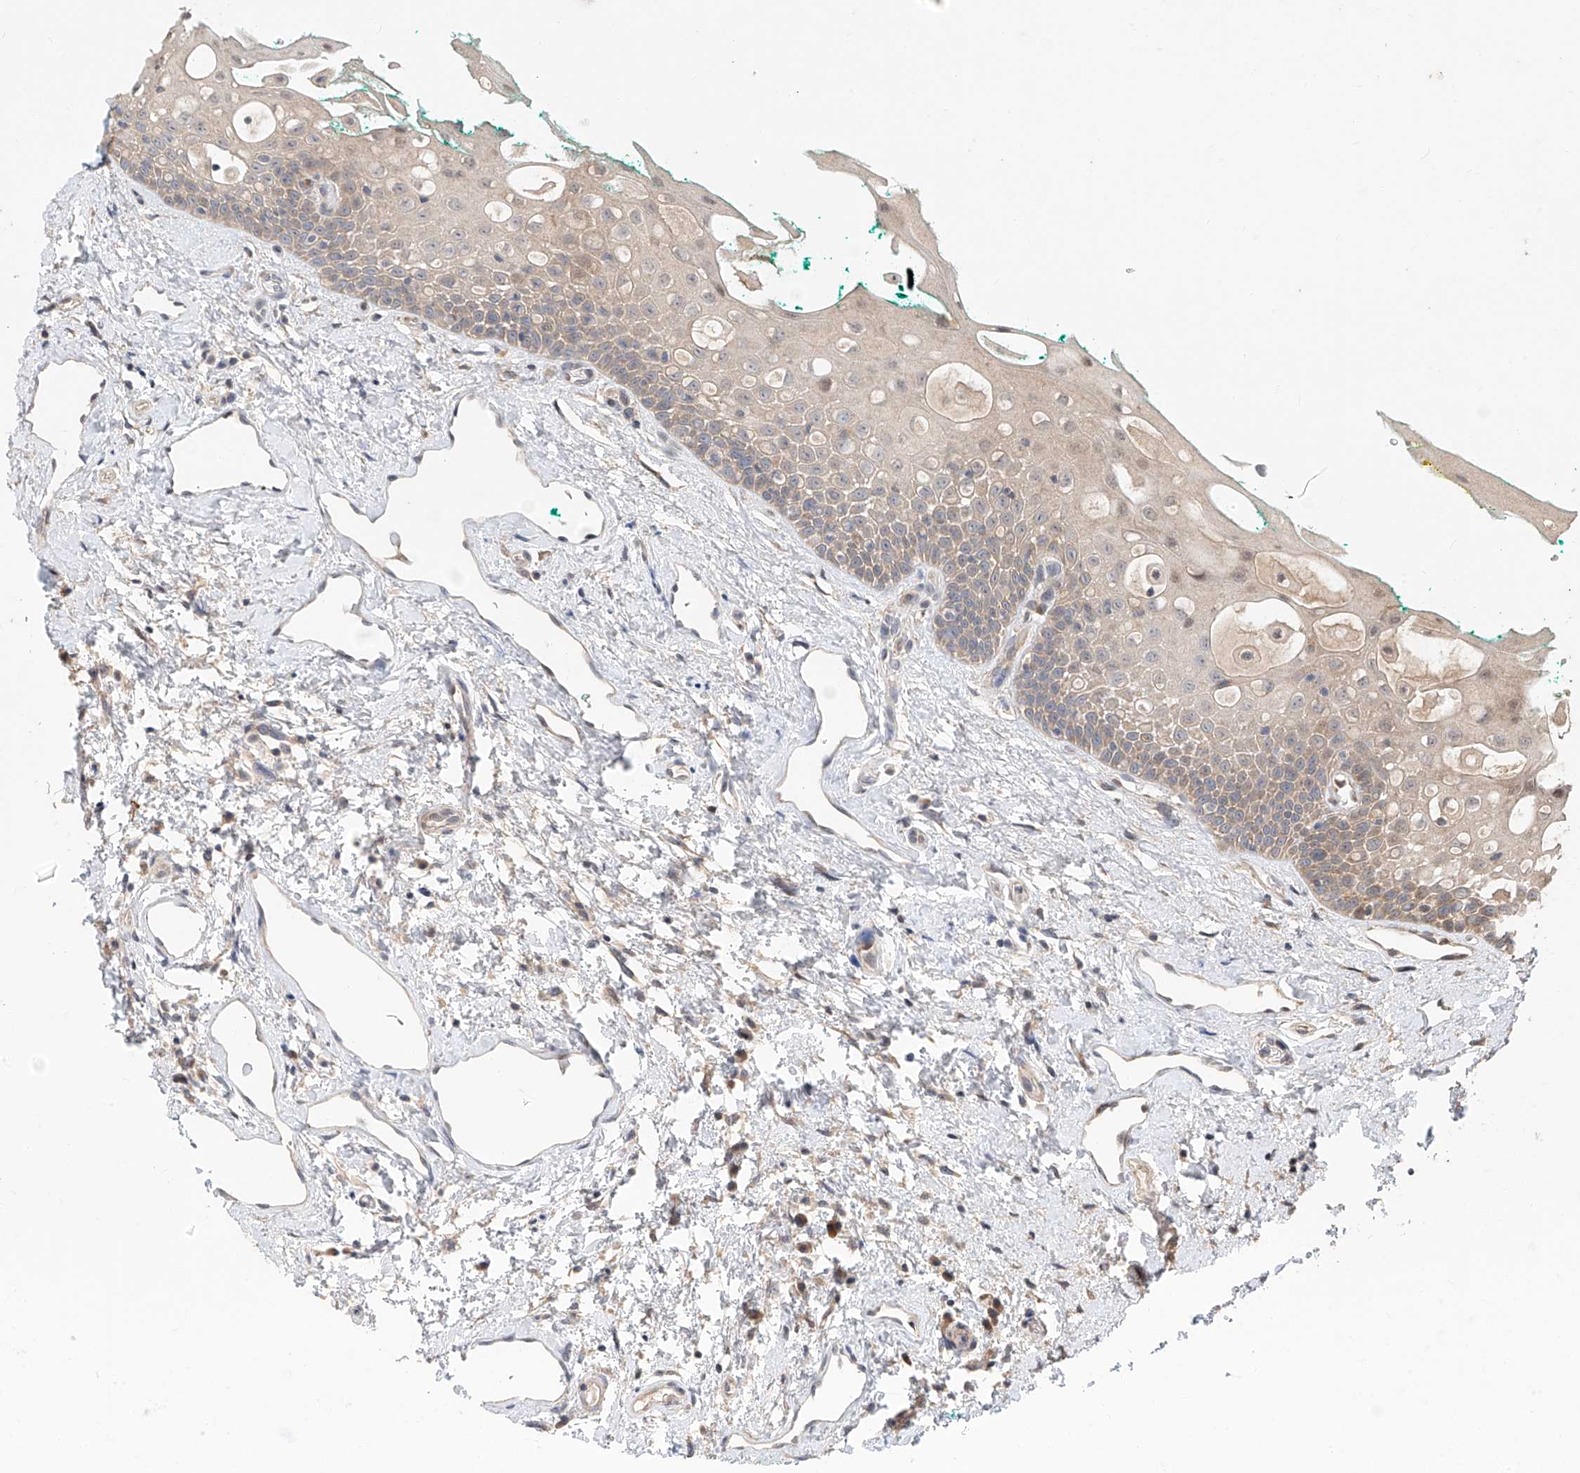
{"staining": {"intensity": "moderate", "quantity": "<25%", "location": "cytoplasmic/membranous"}, "tissue": "oral mucosa", "cell_type": "Squamous epithelial cells", "image_type": "normal", "snomed": [{"axis": "morphology", "description": "Normal tissue, NOS"}, {"axis": "topography", "description": "Oral tissue"}], "caption": "Oral mucosa stained for a protein demonstrates moderate cytoplasmic/membranous positivity in squamous epithelial cells. Immunohistochemistry (ihc) stains the protein of interest in brown and the nuclei are stained blue.", "gene": "TMEM61", "patient": {"sex": "female", "age": 70}}